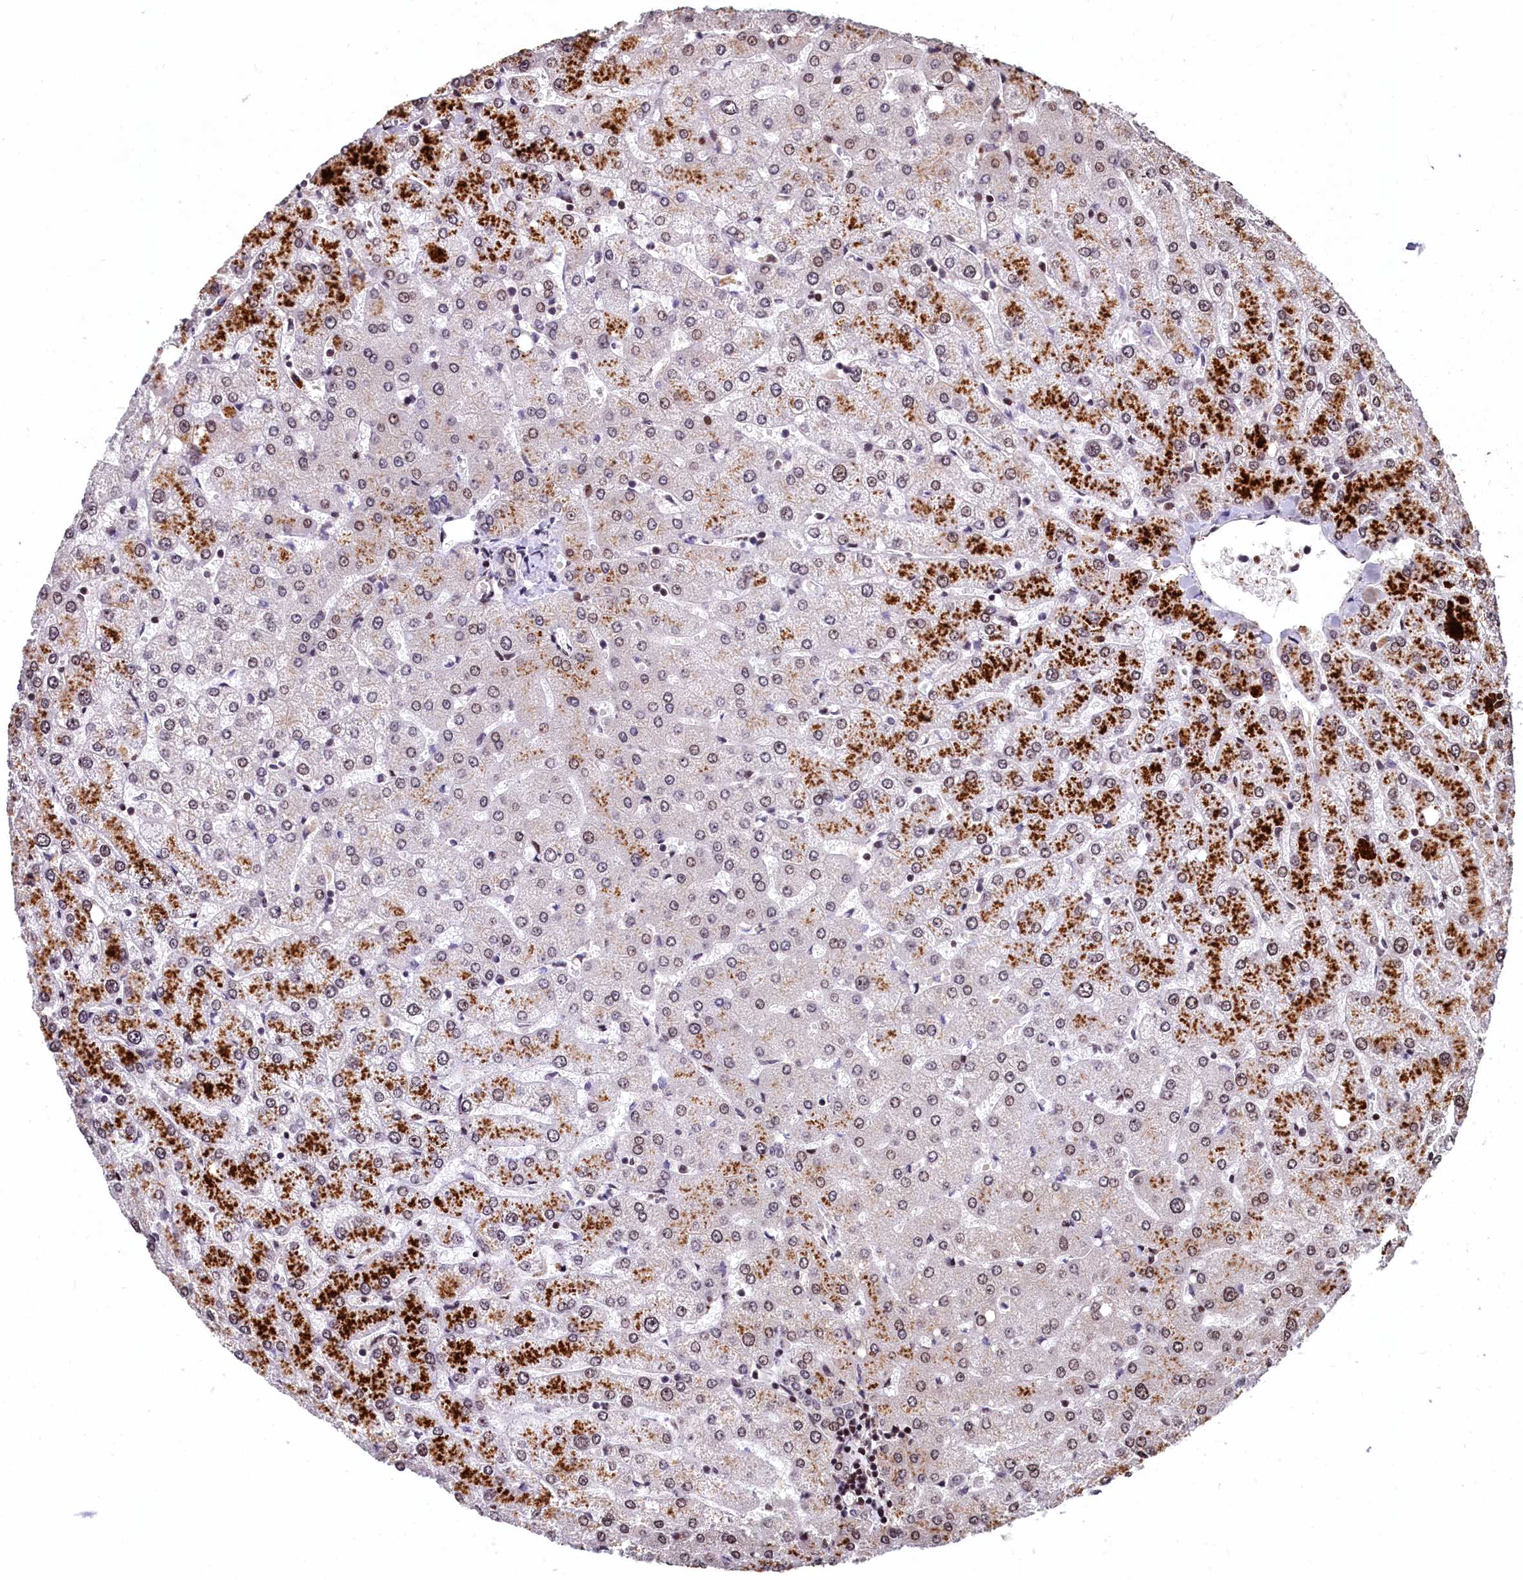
{"staining": {"intensity": "negative", "quantity": "none", "location": "none"}, "tissue": "liver", "cell_type": "Cholangiocytes", "image_type": "normal", "snomed": [{"axis": "morphology", "description": "Normal tissue, NOS"}, {"axis": "topography", "description": "Liver"}], "caption": "Histopathology image shows no protein expression in cholangiocytes of benign liver.", "gene": "FAM217B", "patient": {"sex": "female", "age": 54}}